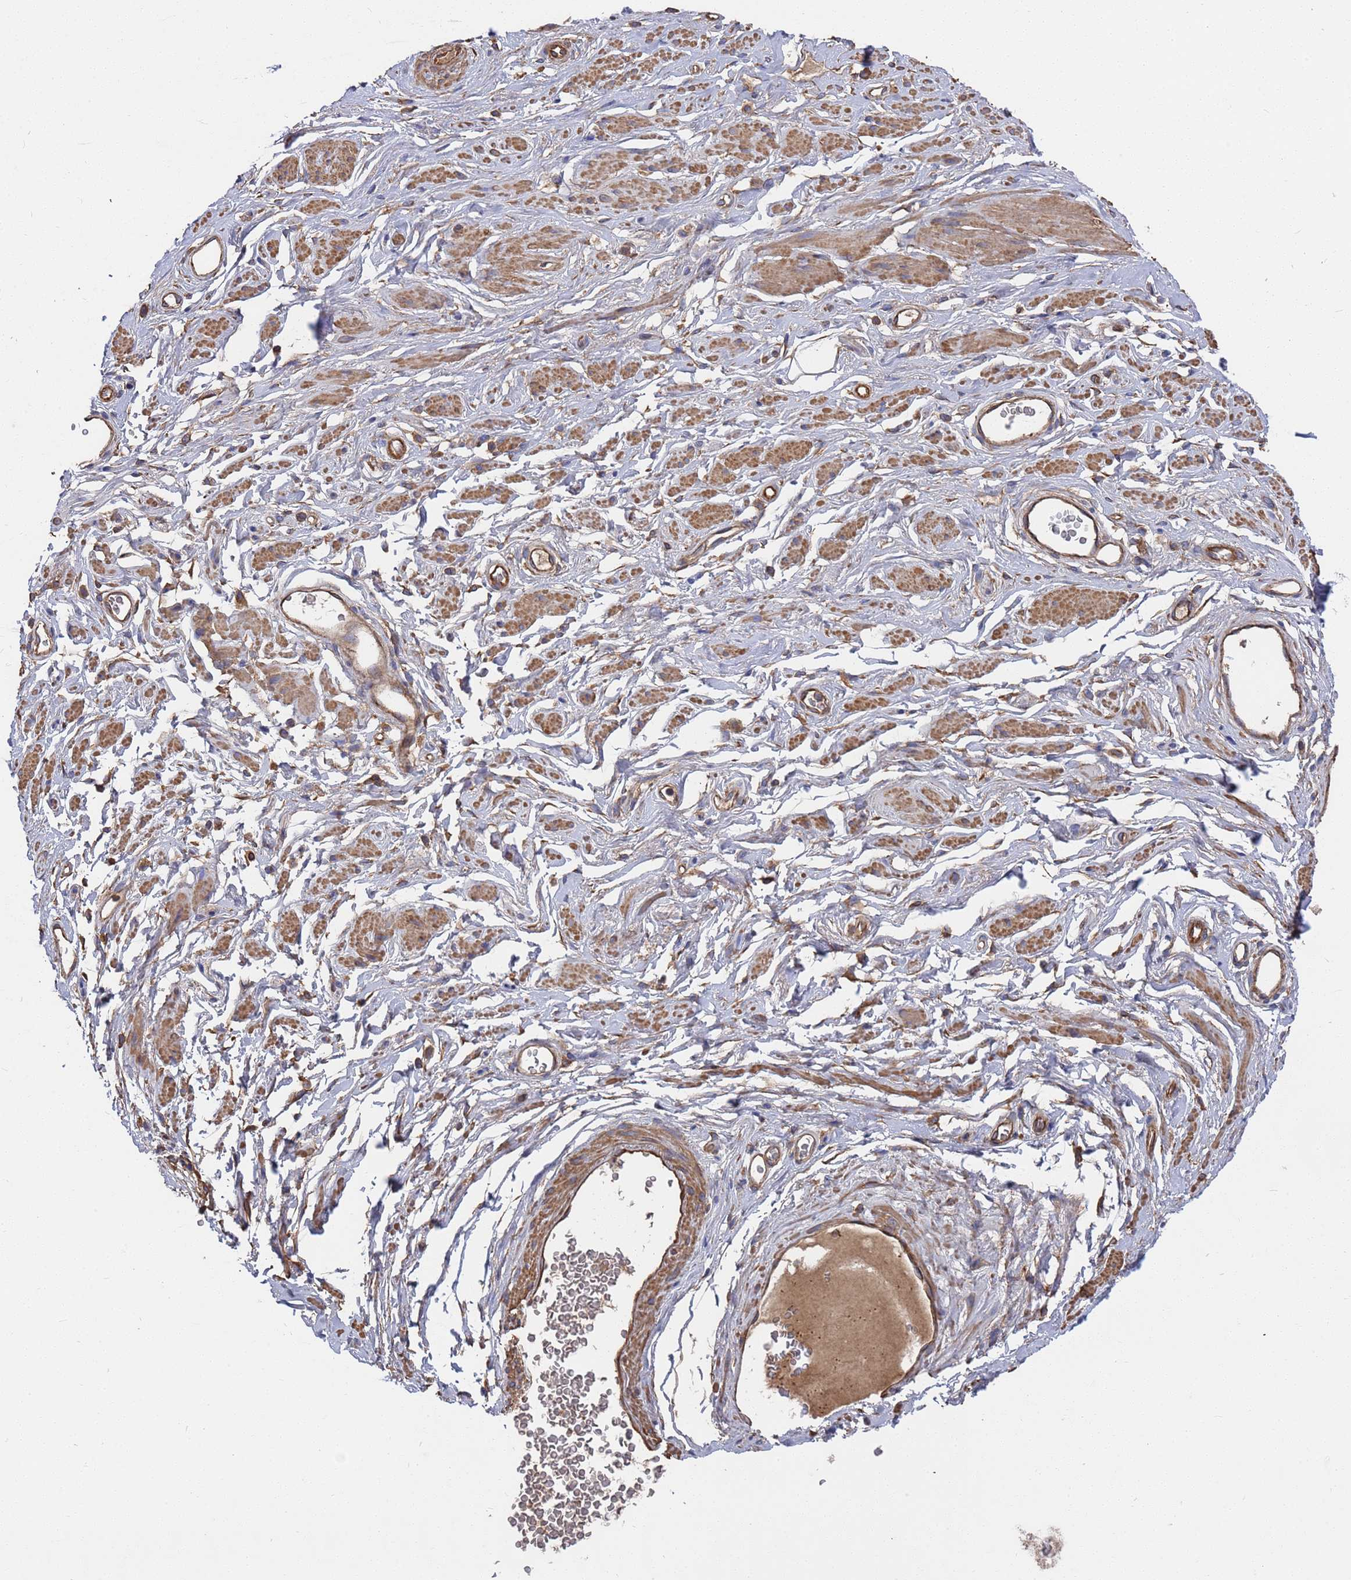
{"staining": {"intensity": "moderate", "quantity": ">75%", "location": "cytoplasmic/membranous"}, "tissue": "adipose tissue", "cell_type": "Adipocytes", "image_type": "normal", "snomed": [{"axis": "morphology", "description": "Normal tissue, NOS"}, {"axis": "morphology", "description": "Adenocarcinoma, NOS"}, {"axis": "topography", "description": "Rectum"}, {"axis": "topography", "description": "Vagina"}, {"axis": "topography", "description": "Peripheral nerve tissue"}], "caption": "Adipocytes exhibit medium levels of moderate cytoplasmic/membranous staining in about >75% of cells in benign adipose tissue.", "gene": "PYCR1", "patient": {"sex": "female", "age": 71}}